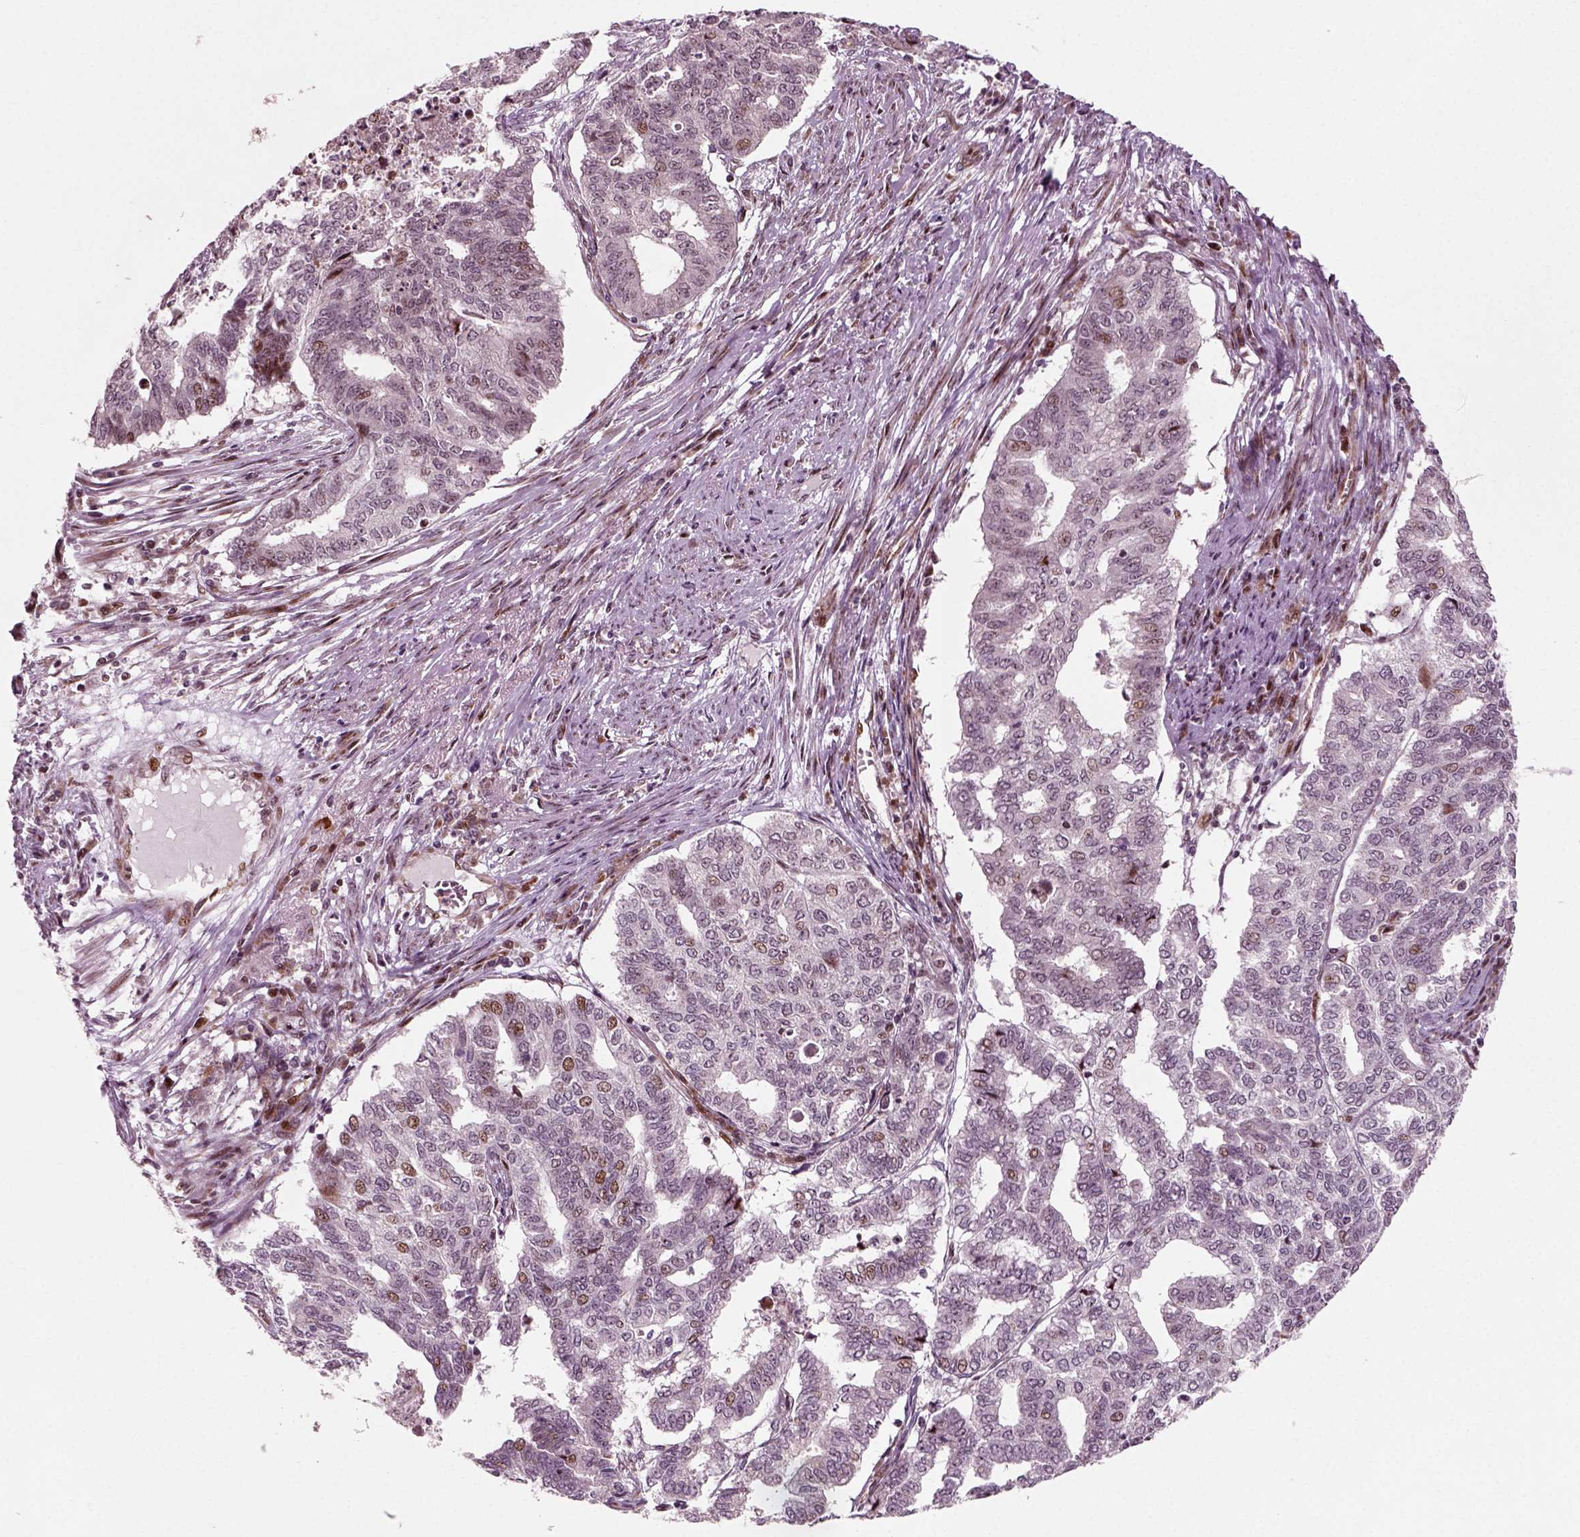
{"staining": {"intensity": "moderate", "quantity": "<25%", "location": "nuclear"}, "tissue": "endometrial cancer", "cell_type": "Tumor cells", "image_type": "cancer", "snomed": [{"axis": "morphology", "description": "Adenocarcinoma, NOS"}, {"axis": "topography", "description": "Endometrium"}], "caption": "Protein expression by immunohistochemistry shows moderate nuclear positivity in approximately <25% of tumor cells in endometrial adenocarcinoma.", "gene": "CDC14A", "patient": {"sex": "female", "age": 79}}